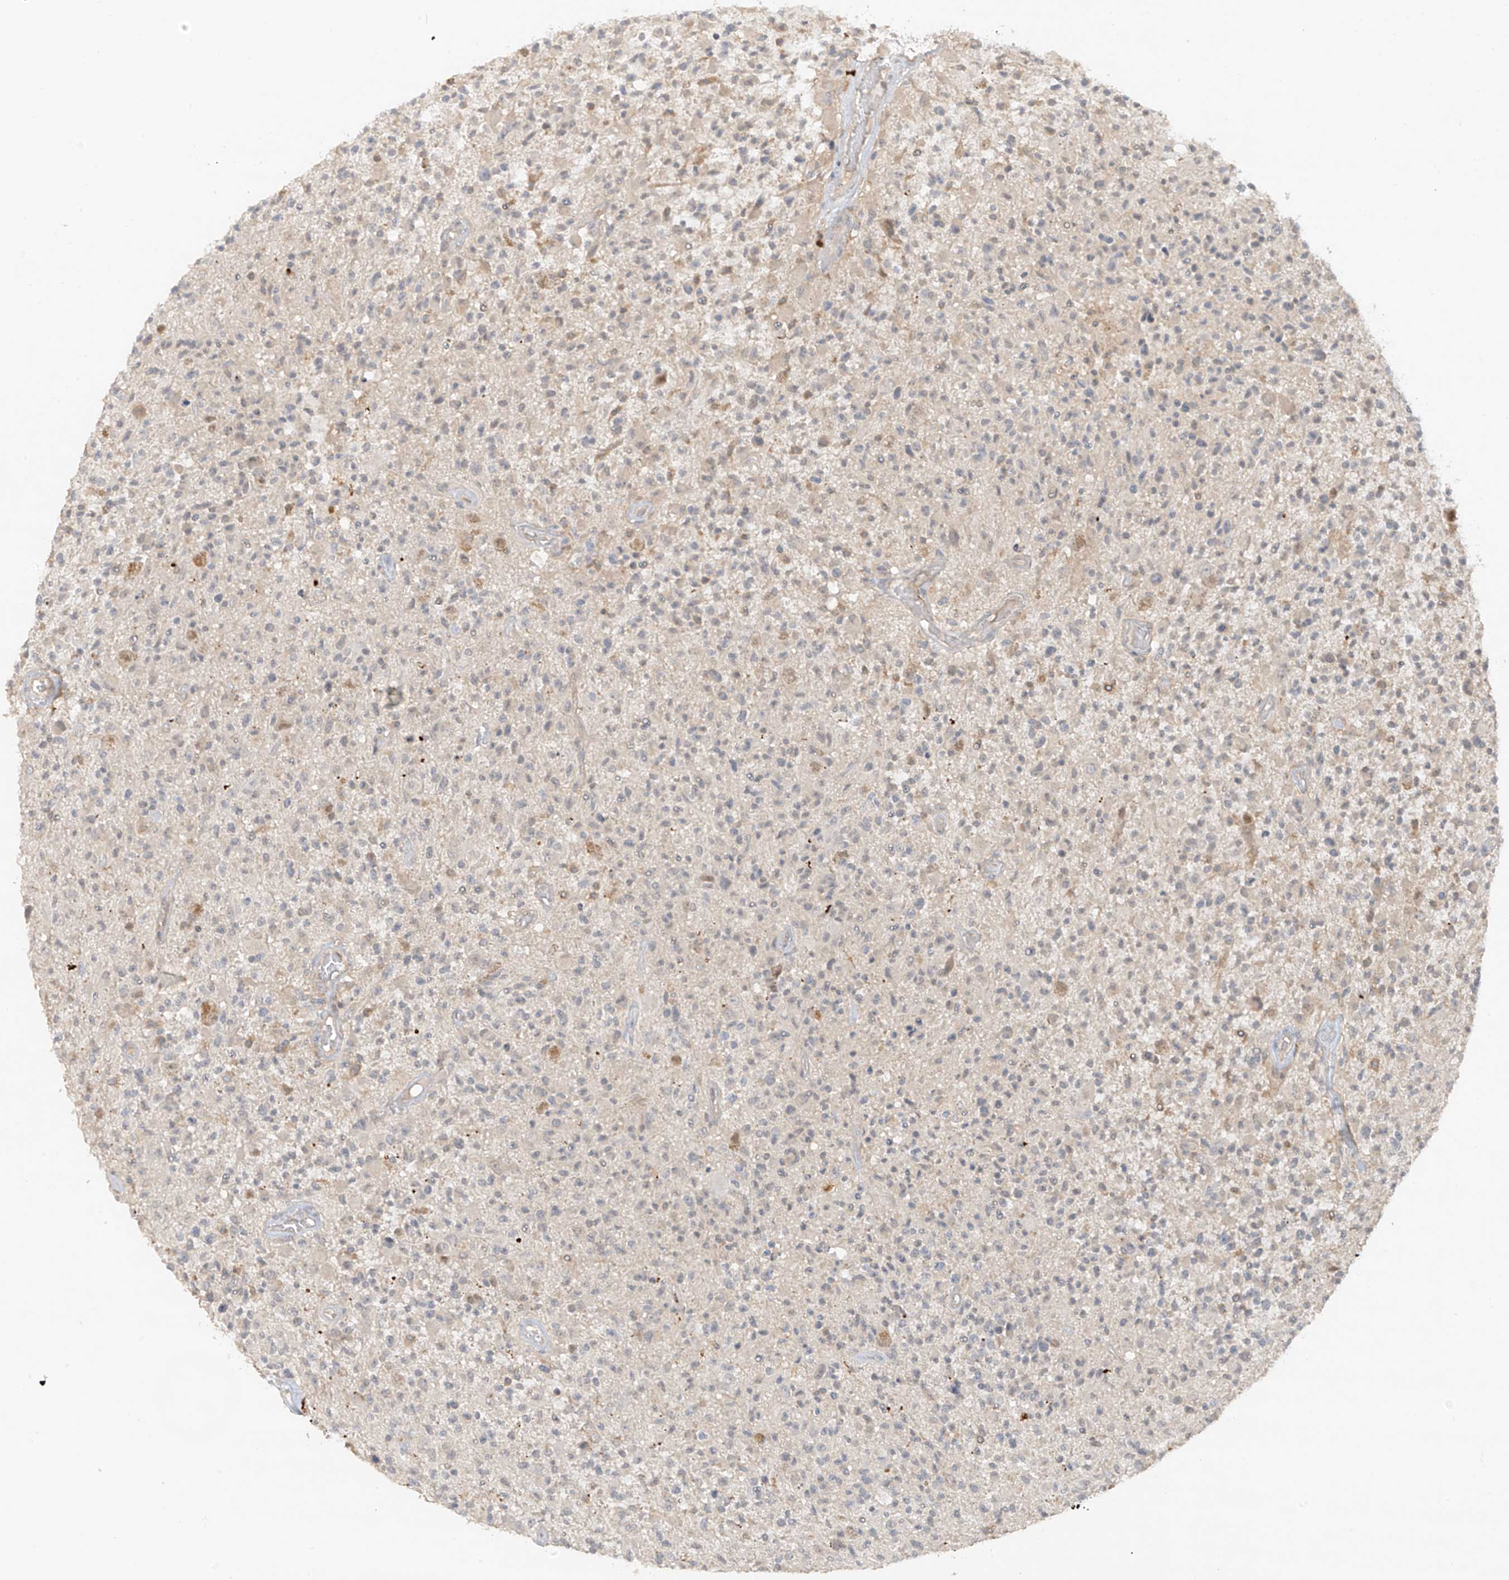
{"staining": {"intensity": "negative", "quantity": "none", "location": "none"}, "tissue": "glioma", "cell_type": "Tumor cells", "image_type": "cancer", "snomed": [{"axis": "morphology", "description": "Glioma, malignant, High grade"}, {"axis": "morphology", "description": "Glioblastoma, NOS"}, {"axis": "topography", "description": "Brain"}], "caption": "DAB immunohistochemical staining of human glioma shows no significant staining in tumor cells. (Brightfield microscopy of DAB IHC at high magnification).", "gene": "ANGEL2", "patient": {"sex": "male", "age": 60}}